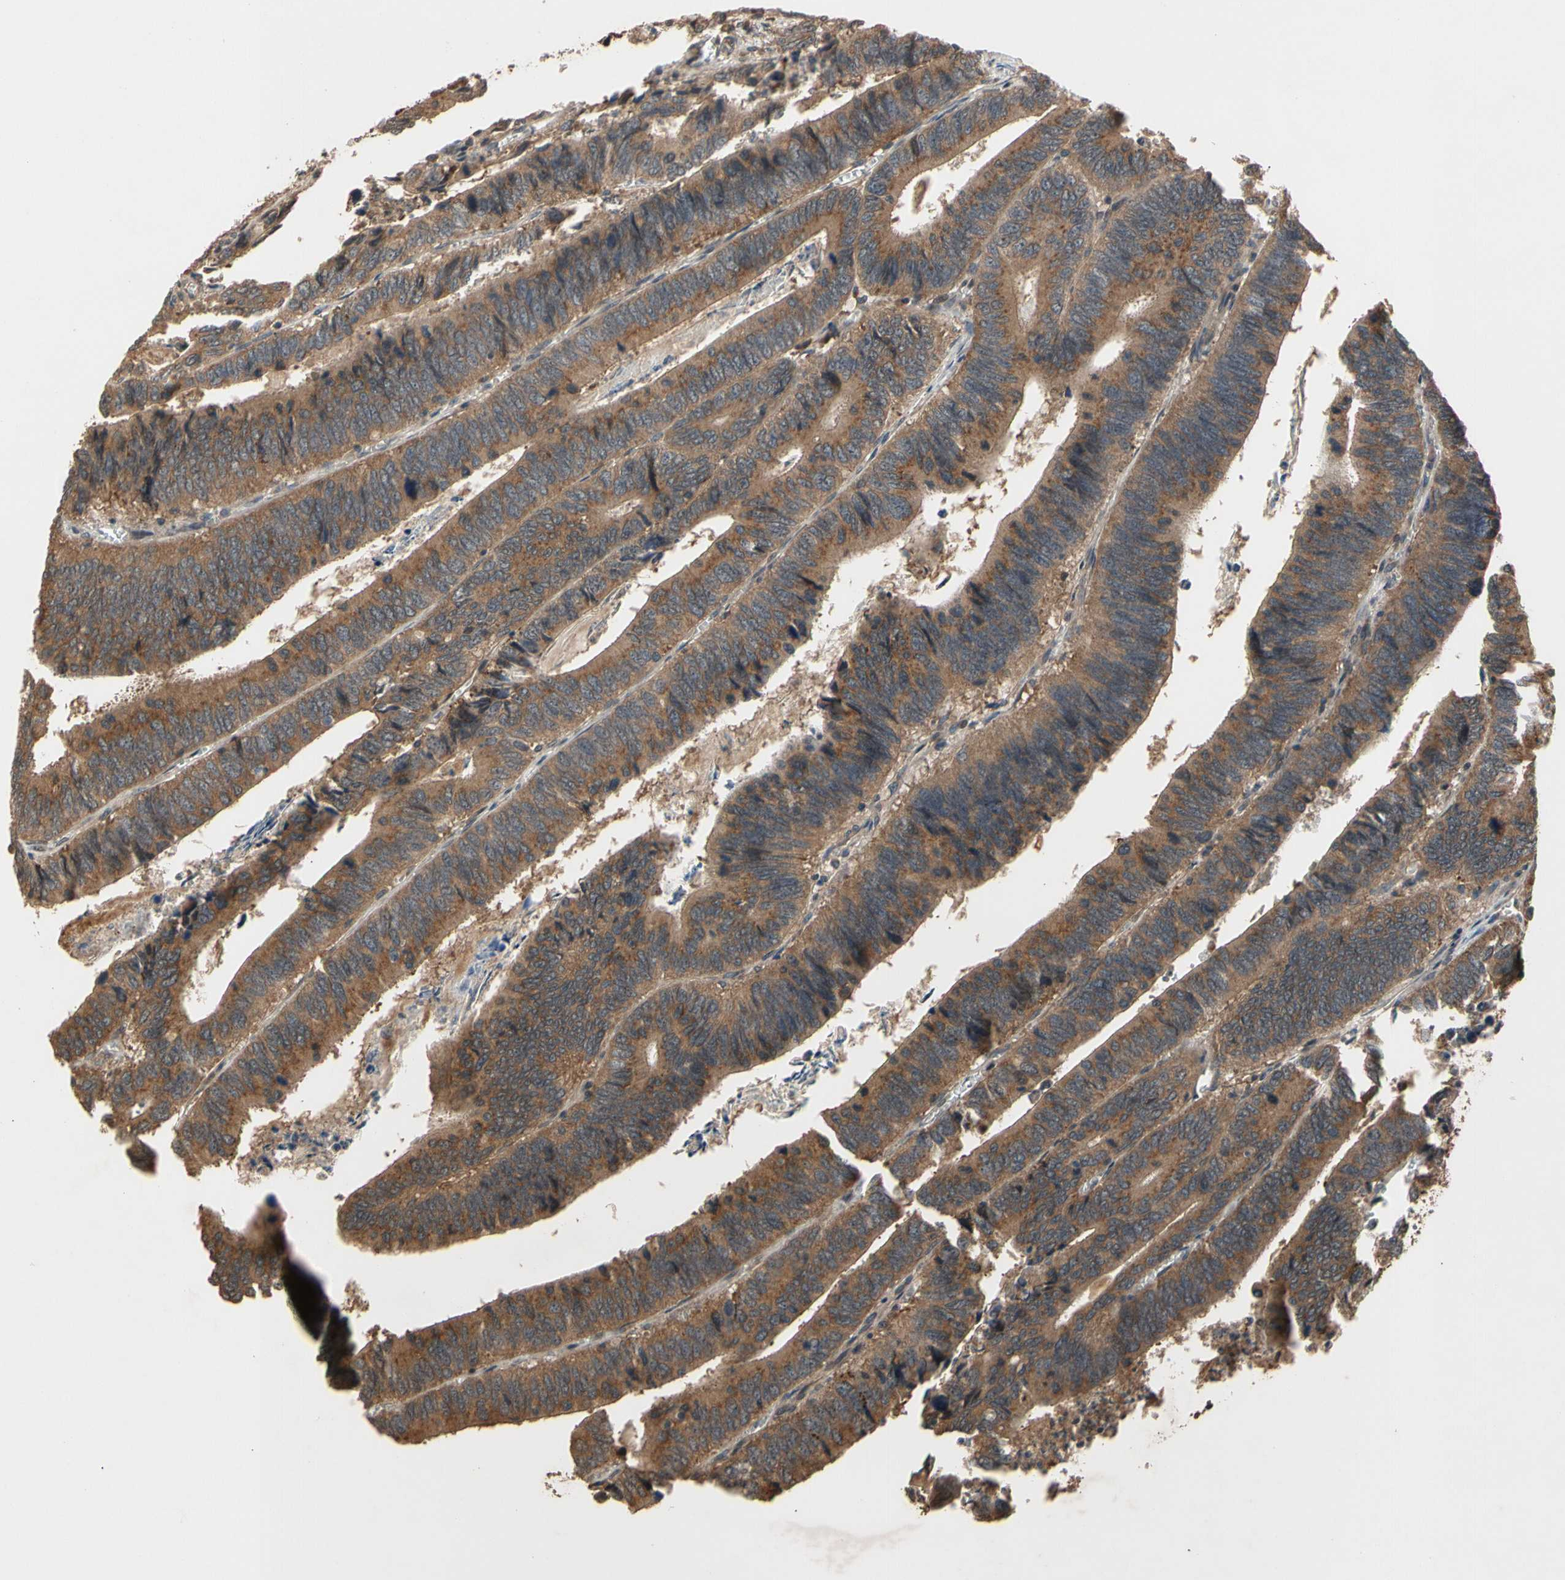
{"staining": {"intensity": "moderate", "quantity": ">75%", "location": "cytoplasmic/membranous"}, "tissue": "colorectal cancer", "cell_type": "Tumor cells", "image_type": "cancer", "snomed": [{"axis": "morphology", "description": "Adenocarcinoma, NOS"}, {"axis": "topography", "description": "Colon"}], "caption": "Protein expression analysis of colorectal cancer (adenocarcinoma) exhibits moderate cytoplasmic/membranous expression in approximately >75% of tumor cells.", "gene": "TMEM230", "patient": {"sex": "male", "age": 72}}